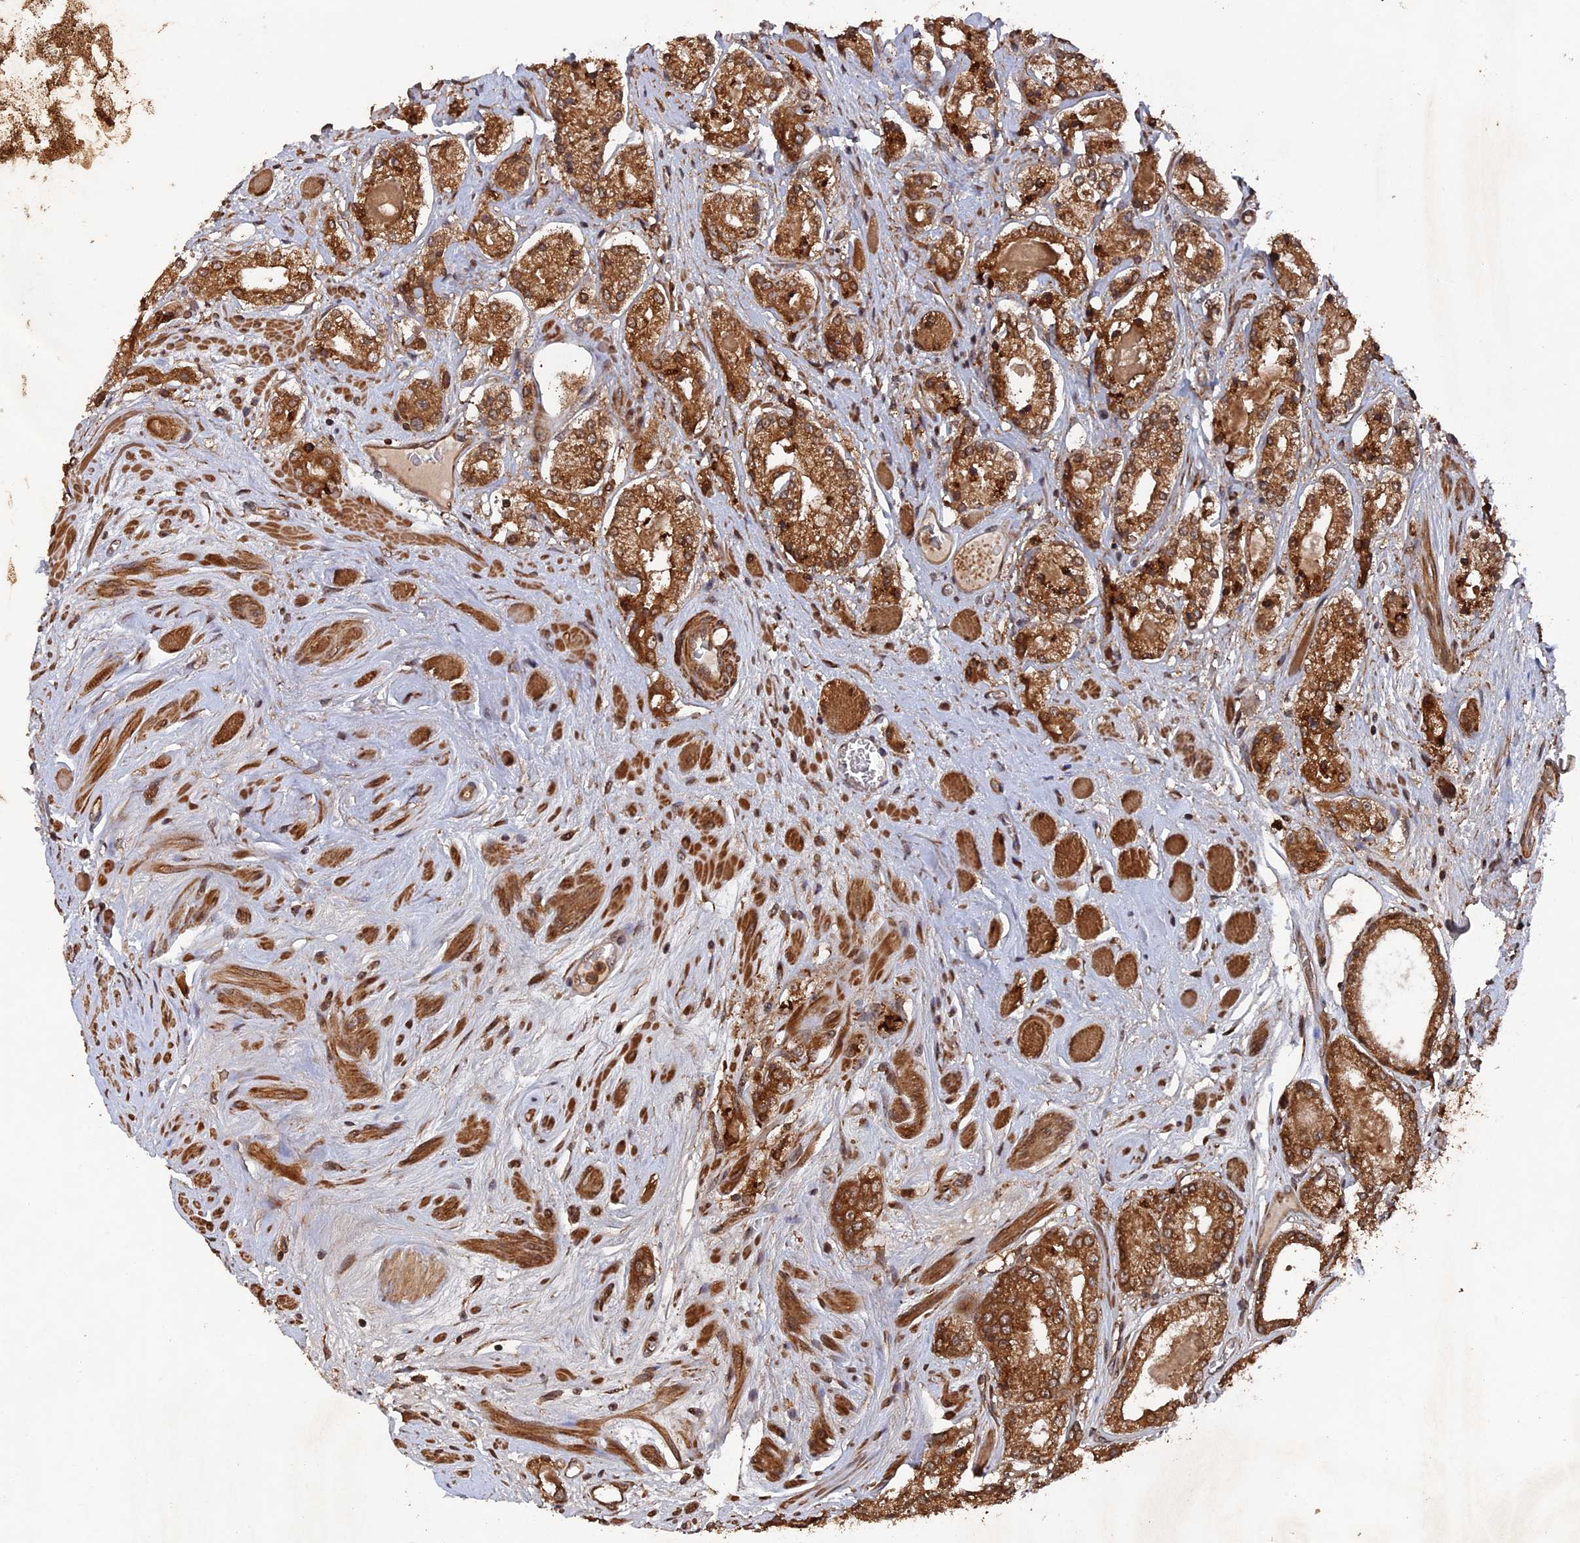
{"staining": {"intensity": "strong", "quantity": ">75%", "location": "cytoplasmic/membranous"}, "tissue": "prostate cancer", "cell_type": "Tumor cells", "image_type": "cancer", "snomed": [{"axis": "morphology", "description": "Adenocarcinoma, High grade"}, {"axis": "topography", "description": "Prostate"}], "caption": "The image shows immunohistochemical staining of prostate cancer. There is strong cytoplasmic/membranous positivity is identified in about >75% of tumor cells.", "gene": "VPS37C", "patient": {"sex": "male", "age": 67}}